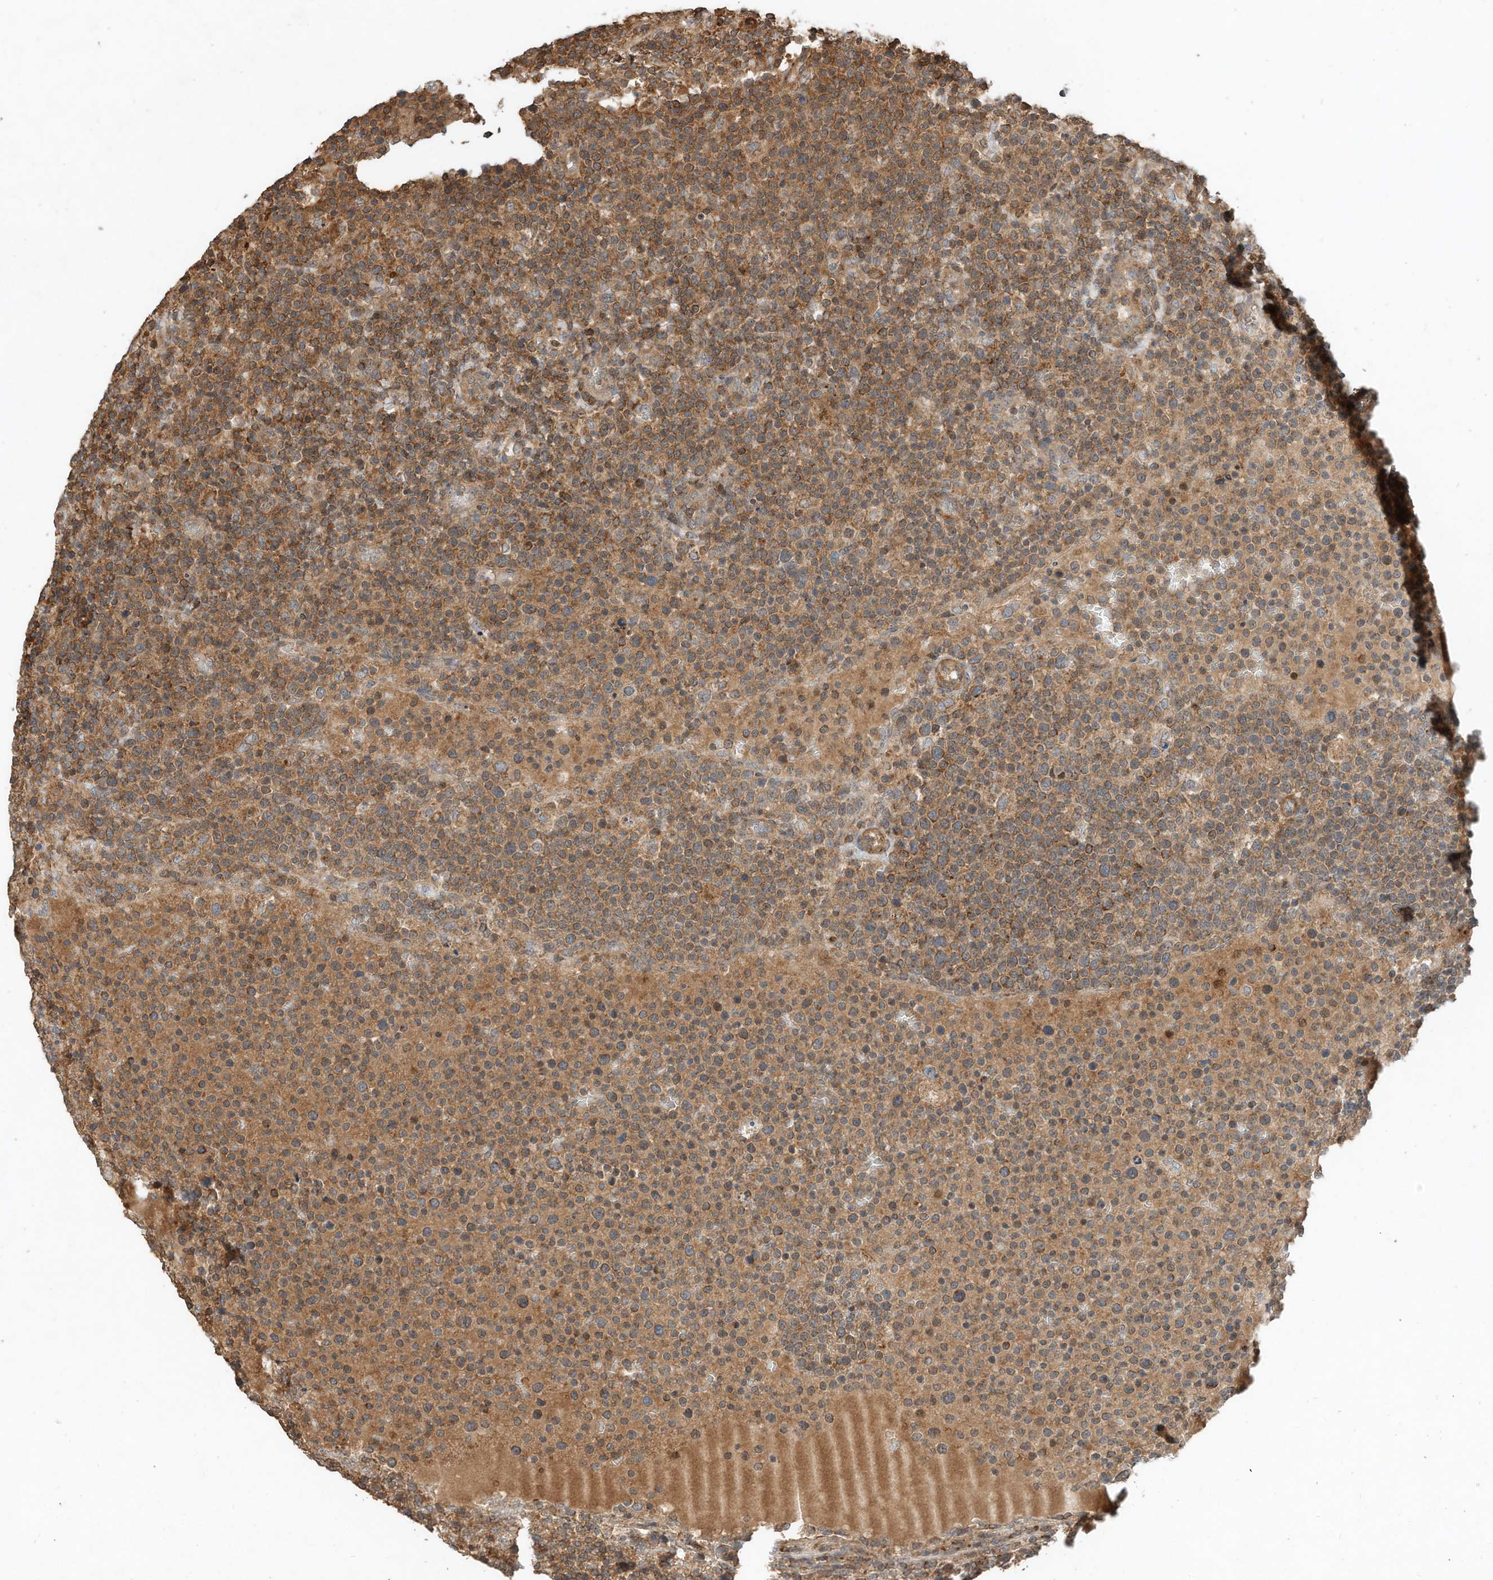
{"staining": {"intensity": "moderate", "quantity": ">75%", "location": "cytoplasmic/membranous"}, "tissue": "lymphoma", "cell_type": "Tumor cells", "image_type": "cancer", "snomed": [{"axis": "morphology", "description": "Malignant lymphoma, non-Hodgkin's type, High grade"}, {"axis": "topography", "description": "Lymph node"}], "caption": "Malignant lymphoma, non-Hodgkin's type (high-grade) stained for a protein (brown) shows moderate cytoplasmic/membranous positive expression in approximately >75% of tumor cells.", "gene": "CPAMD8", "patient": {"sex": "male", "age": 61}}